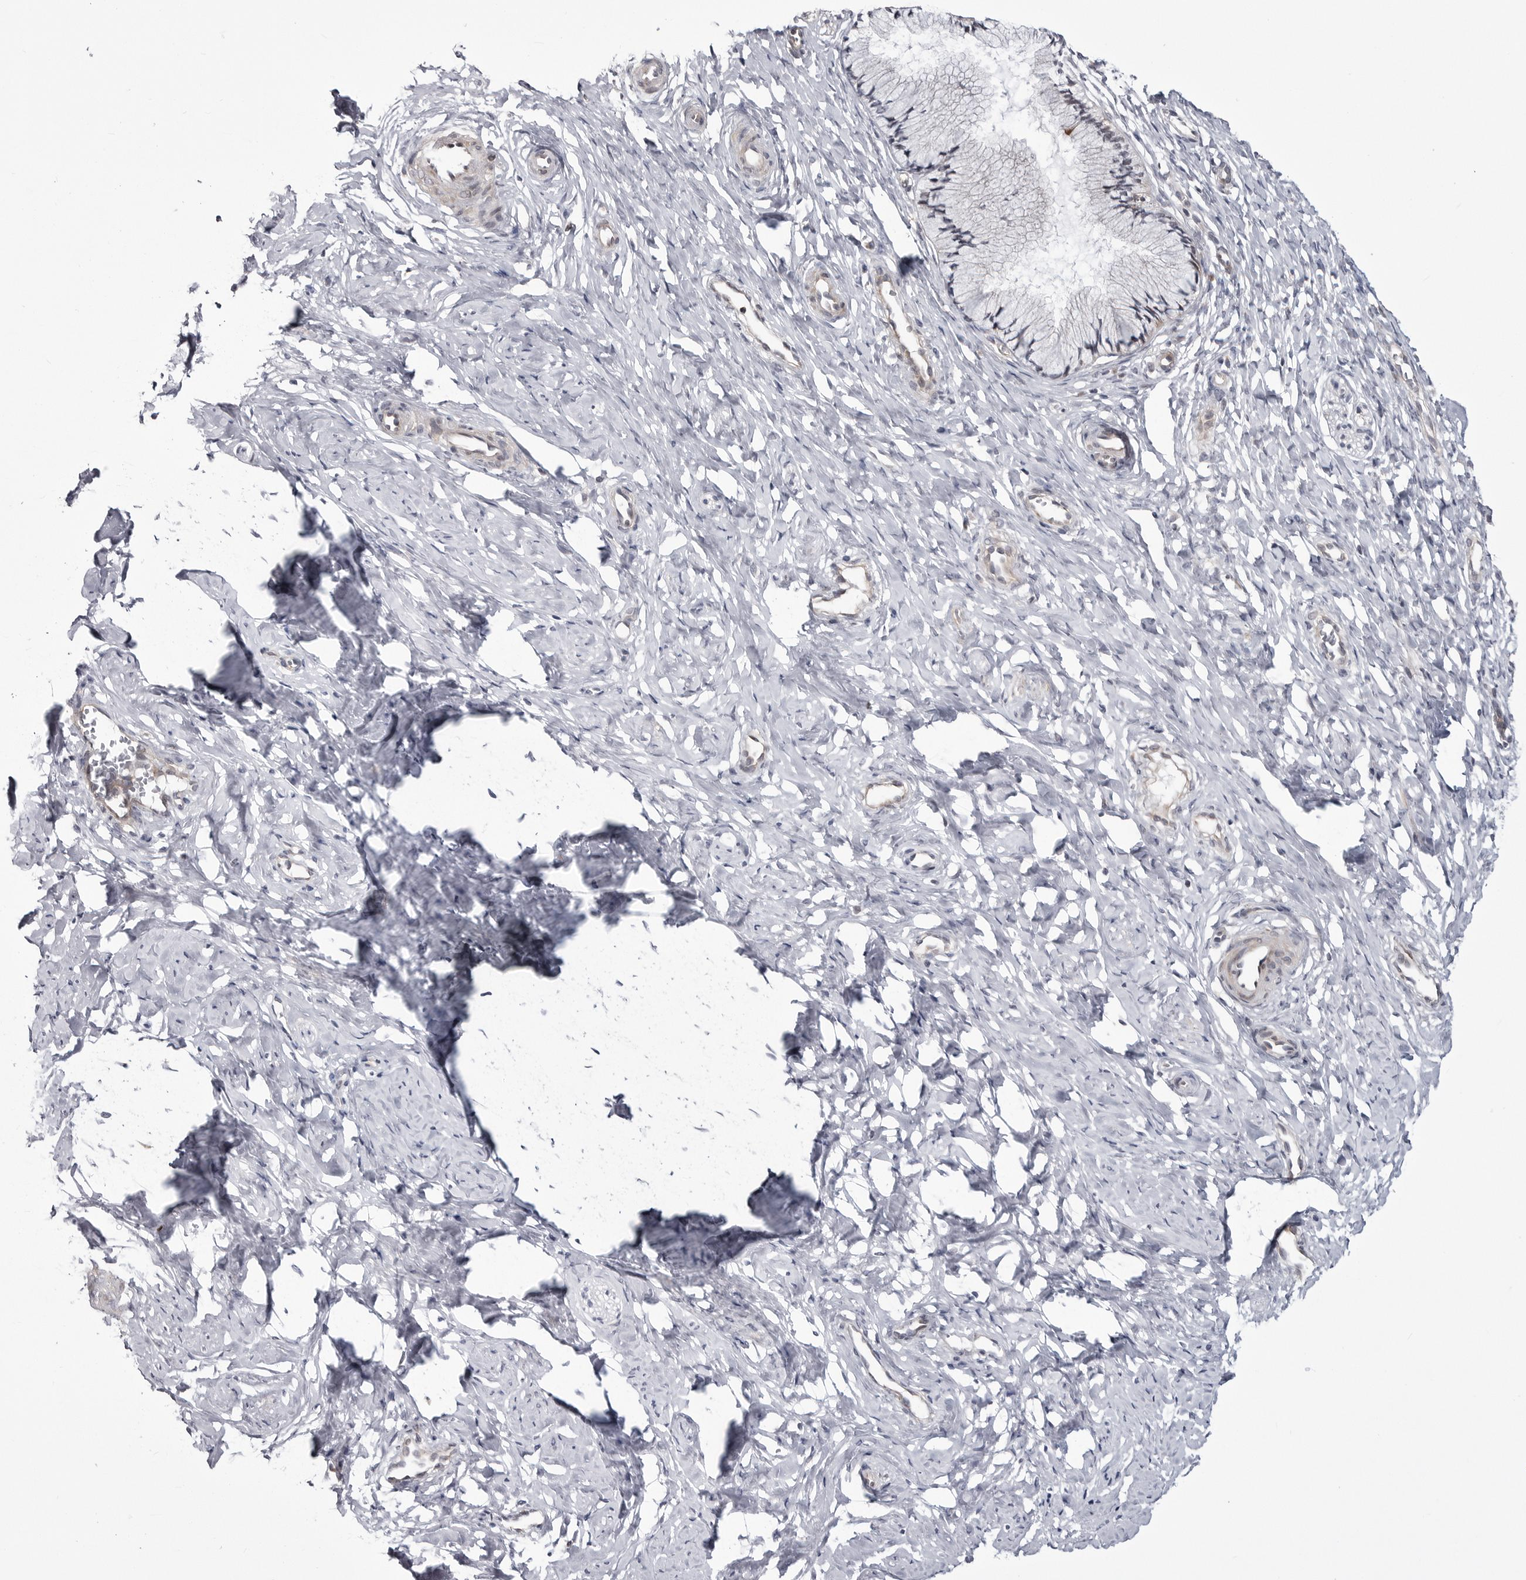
{"staining": {"intensity": "negative", "quantity": "none", "location": "none"}, "tissue": "cervix", "cell_type": "Glandular cells", "image_type": "normal", "snomed": [{"axis": "morphology", "description": "Normal tissue, NOS"}, {"axis": "topography", "description": "Cervix"}], "caption": "This is an immunohistochemistry (IHC) micrograph of benign cervix. There is no expression in glandular cells.", "gene": "CCDC18", "patient": {"sex": "female", "age": 27}}